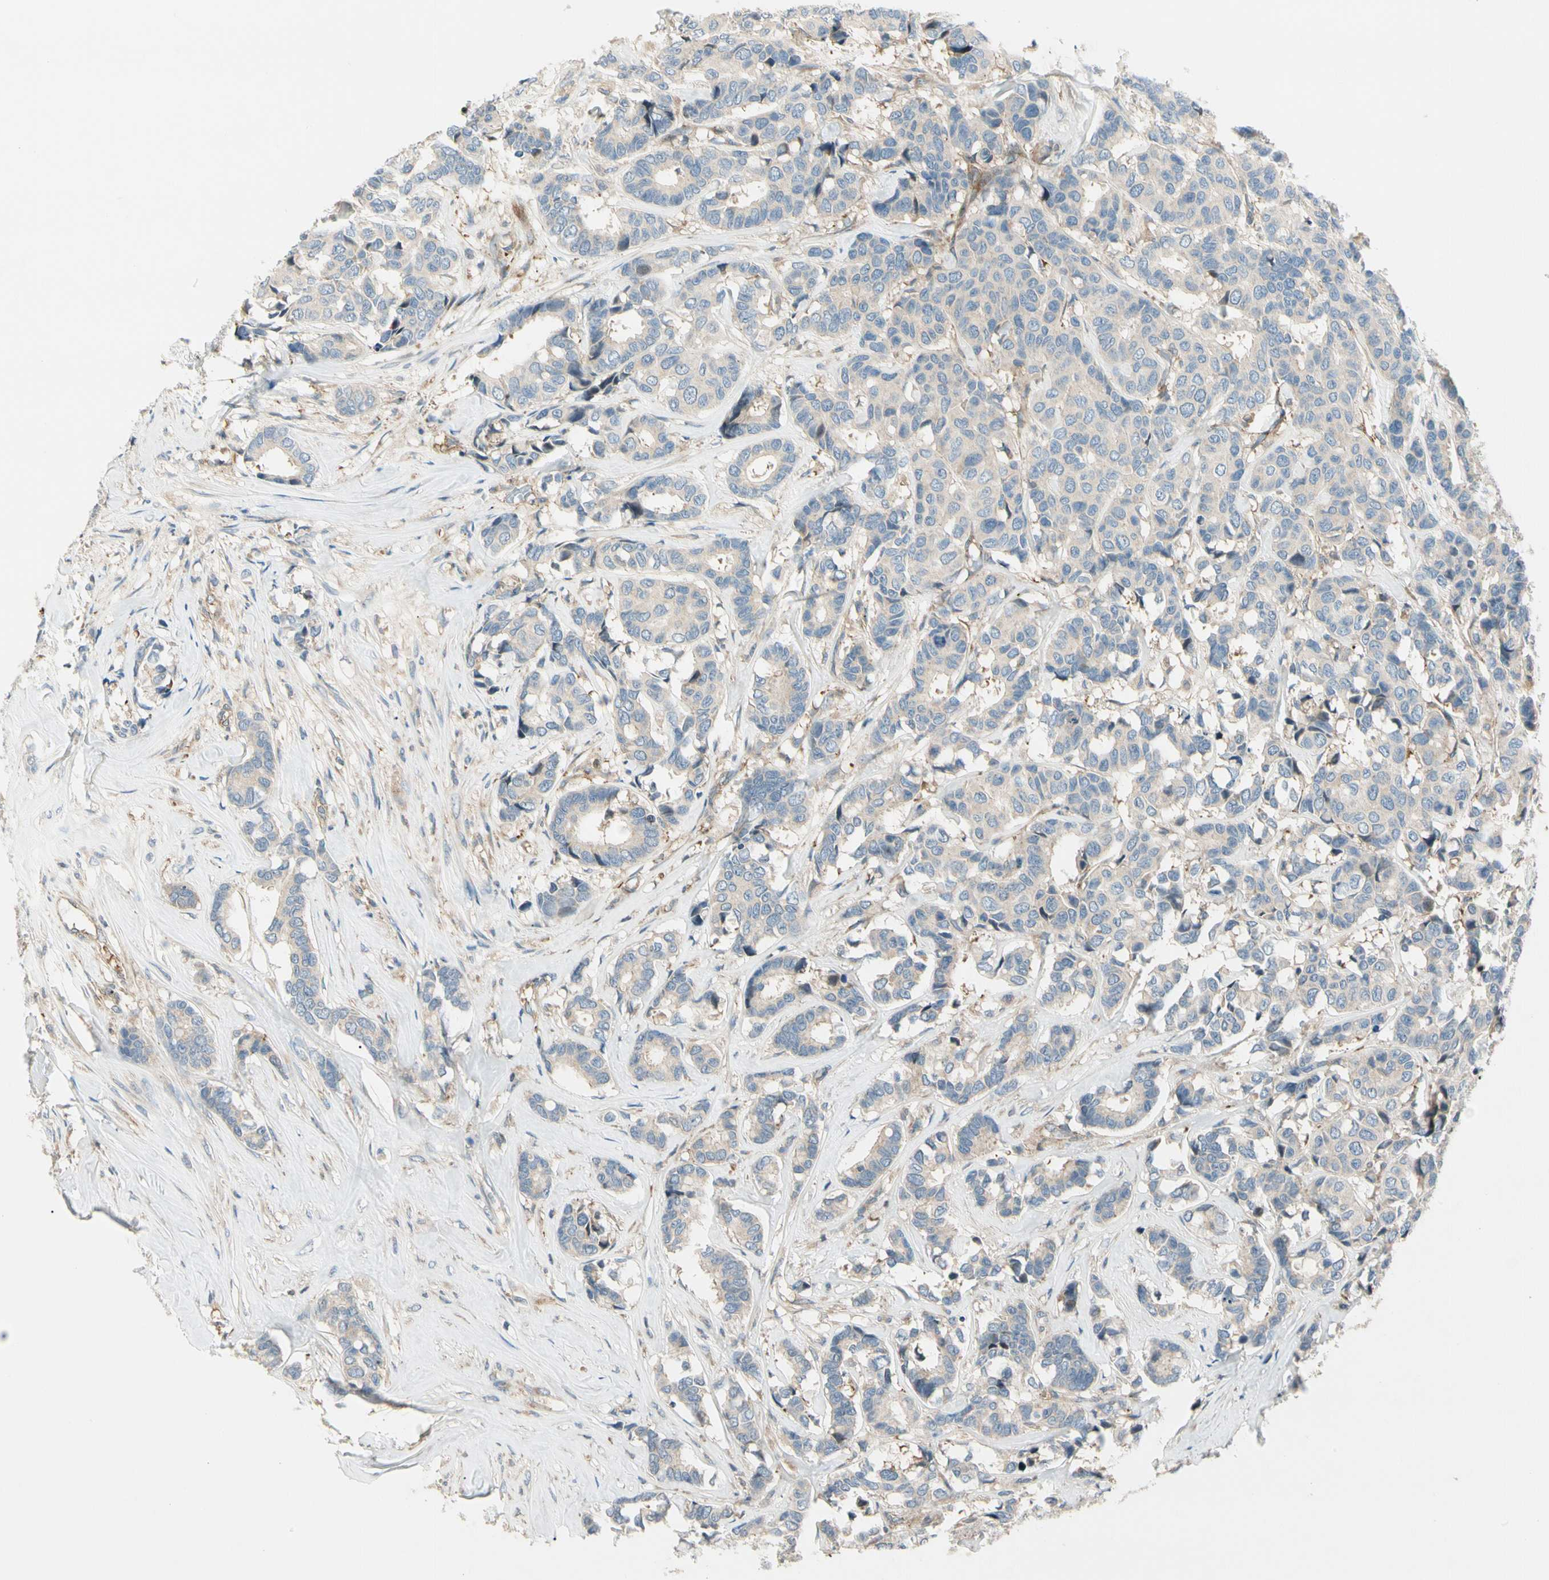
{"staining": {"intensity": "weak", "quantity": ">75%", "location": "cytoplasmic/membranous"}, "tissue": "breast cancer", "cell_type": "Tumor cells", "image_type": "cancer", "snomed": [{"axis": "morphology", "description": "Duct carcinoma"}, {"axis": "topography", "description": "Breast"}], "caption": "Breast cancer (invasive ductal carcinoma) stained with a brown dye displays weak cytoplasmic/membranous positive expression in about >75% of tumor cells.", "gene": "CDH6", "patient": {"sex": "female", "age": 87}}